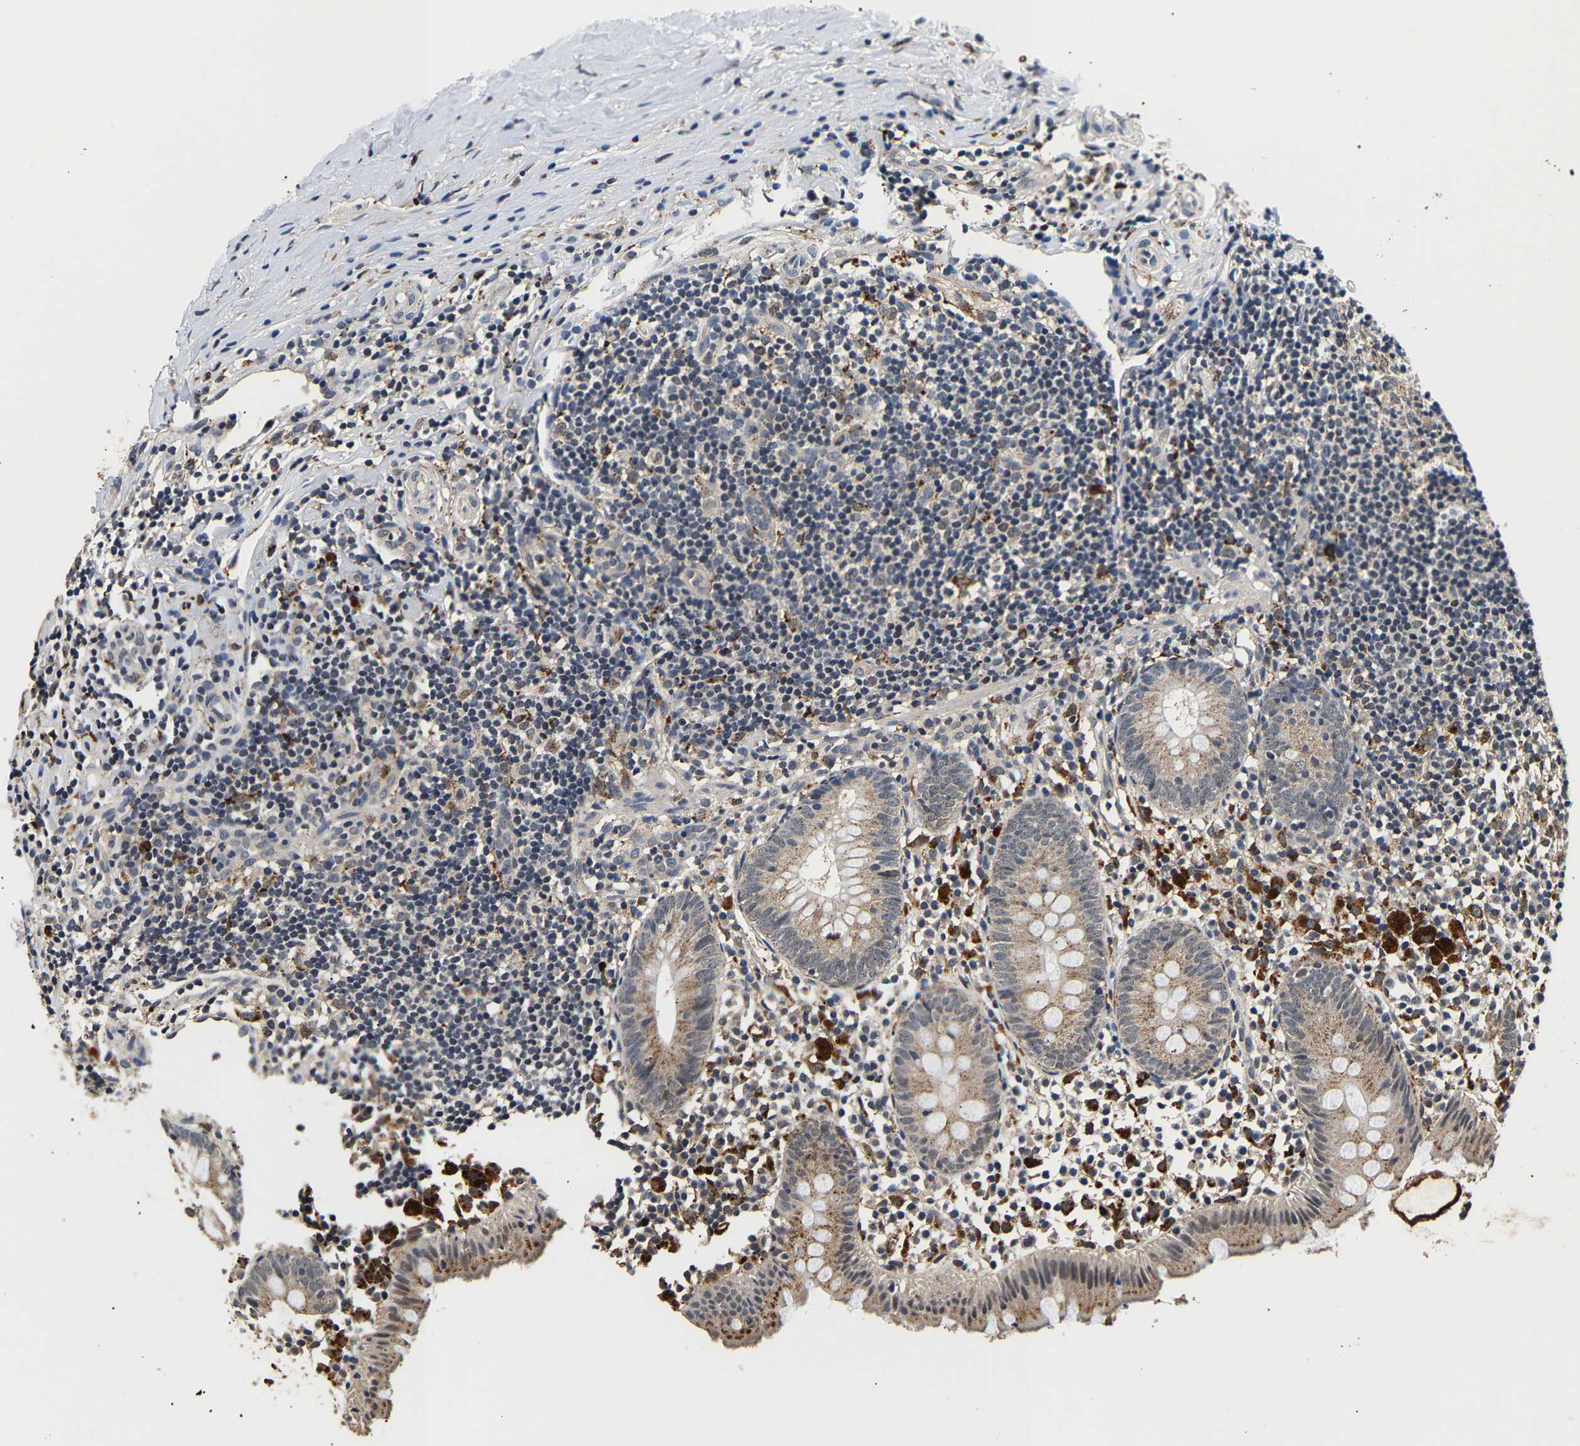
{"staining": {"intensity": "moderate", "quantity": "<25%", "location": "cytoplasmic/membranous"}, "tissue": "appendix", "cell_type": "Glandular cells", "image_type": "normal", "snomed": [{"axis": "morphology", "description": "Normal tissue, NOS"}, {"axis": "topography", "description": "Appendix"}], "caption": "Appendix was stained to show a protein in brown. There is low levels of moderate cytoplasmic/membranous positivity in approximately <25% of glandular cells.", "gene": "SMU1", "patient": {"sex": "female", "age": 20}}